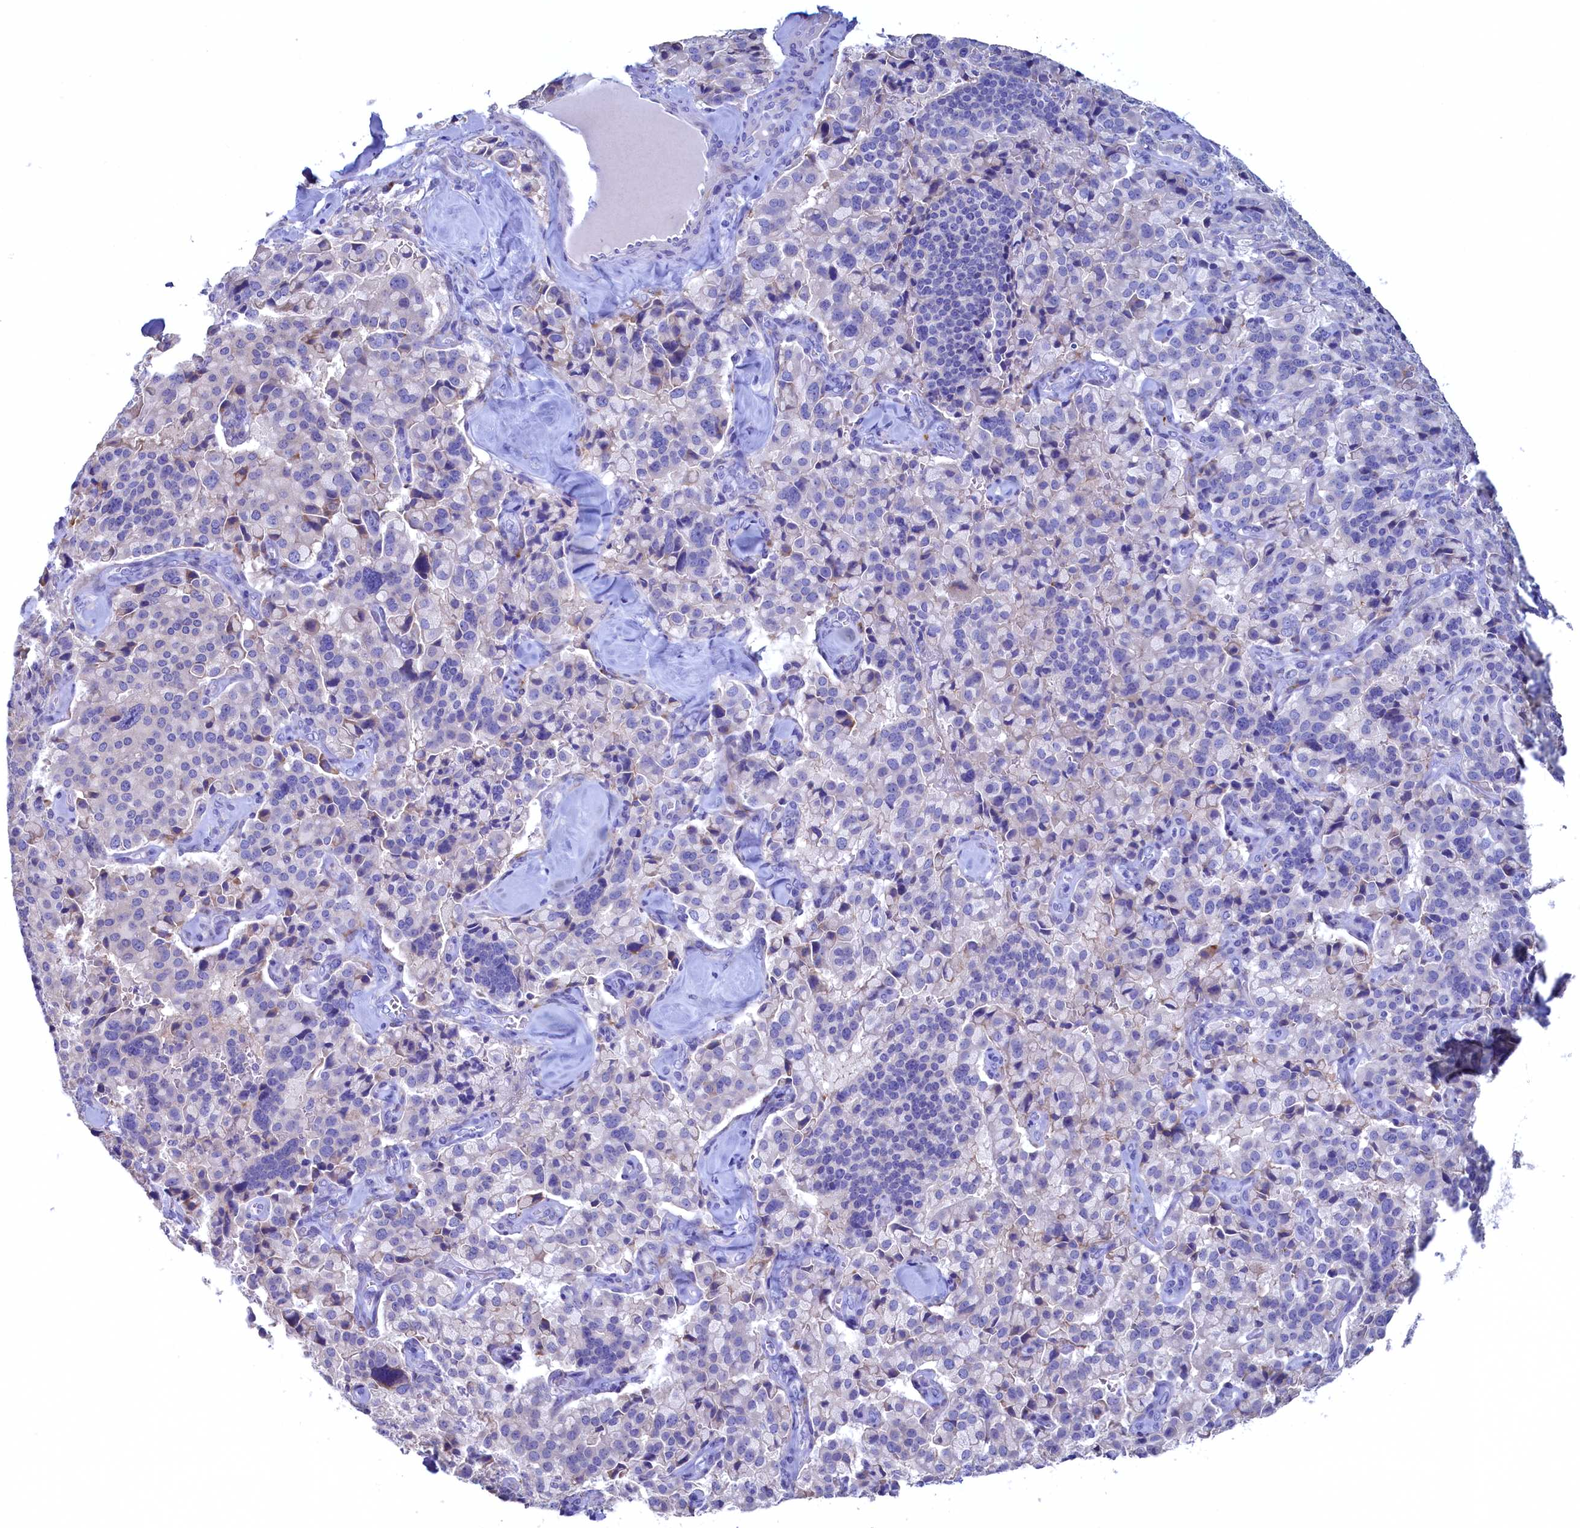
{"staining": {"intensity": "negative", "quantity": "none", "location": "none"}, "tissue": "pancreatic cancer", "cell_type": "Tumor cells", "image_type": "cancer", "snomed": [{"axis": "morphology", "description": "Adenocarcinoma, NOS"}, {"axis": "topography", "description": "Pancreas"}], "caption": "Tumor cells are negative for brown protein staining in pancreatic cancer.", "gene": "CBLIF", "patient": {"sex": "male", "age": 65}}